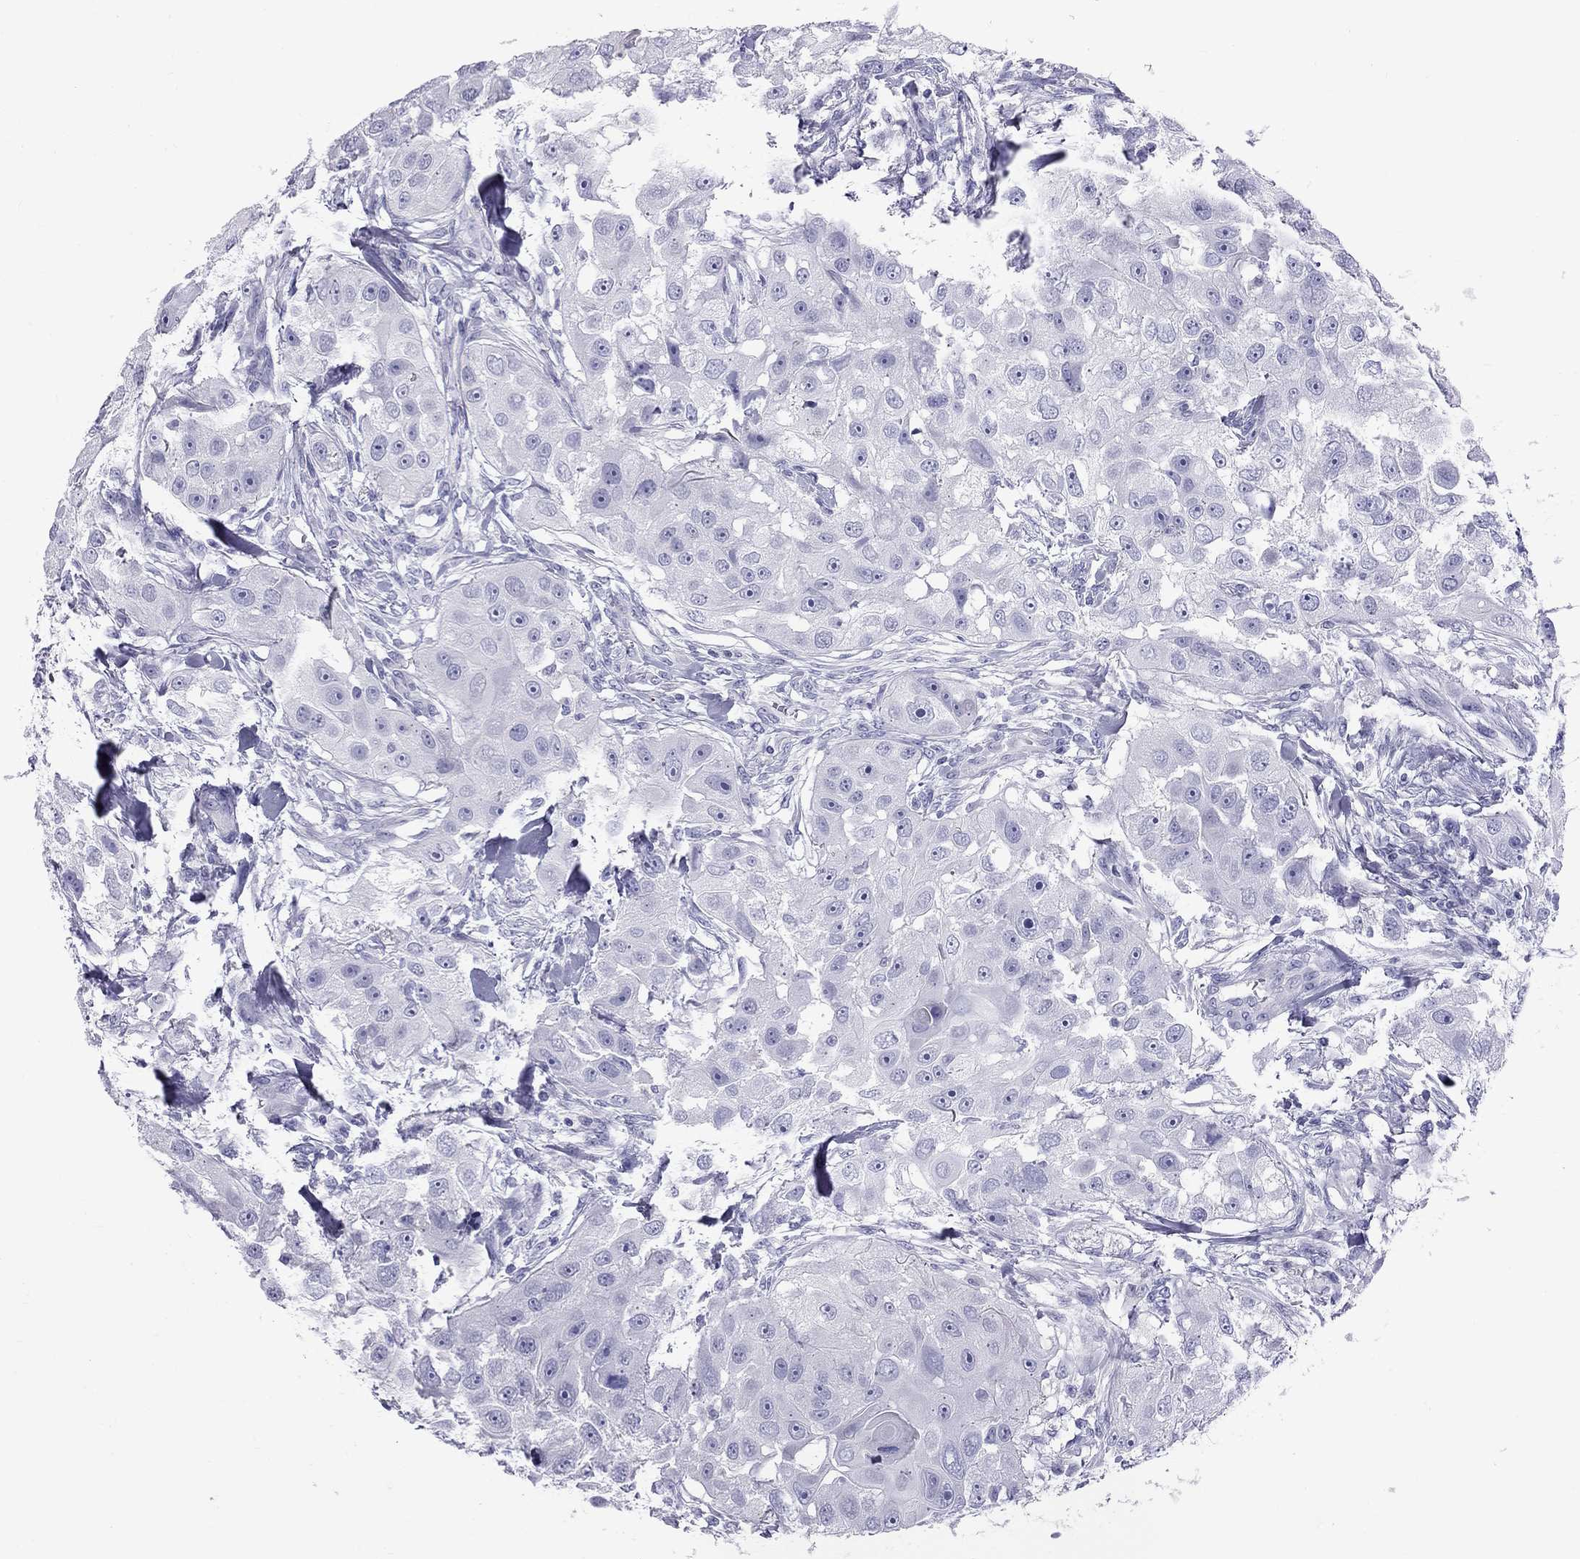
{"staining": {"intensity": "negative", "quantity": "none", "location": "none"}, "tissue": "head and neck cancer", "cell_type": "Tumor cells", "image_type": "cancer", "snomed": [{"axis": "morphology", "description": "Squamous cell carcinoma, NOS"}, {"axis": "topography", "description": "Head-Neck"}], "caption": "DAB (3,3'-diaminobenzidine) immunohistochemical staining of squamous cell carcinoma (head and neck) reveals no significant positivity in tumor cells.", "gene": "FSCN3", "patient": {"sex": "male", "age": 51}}